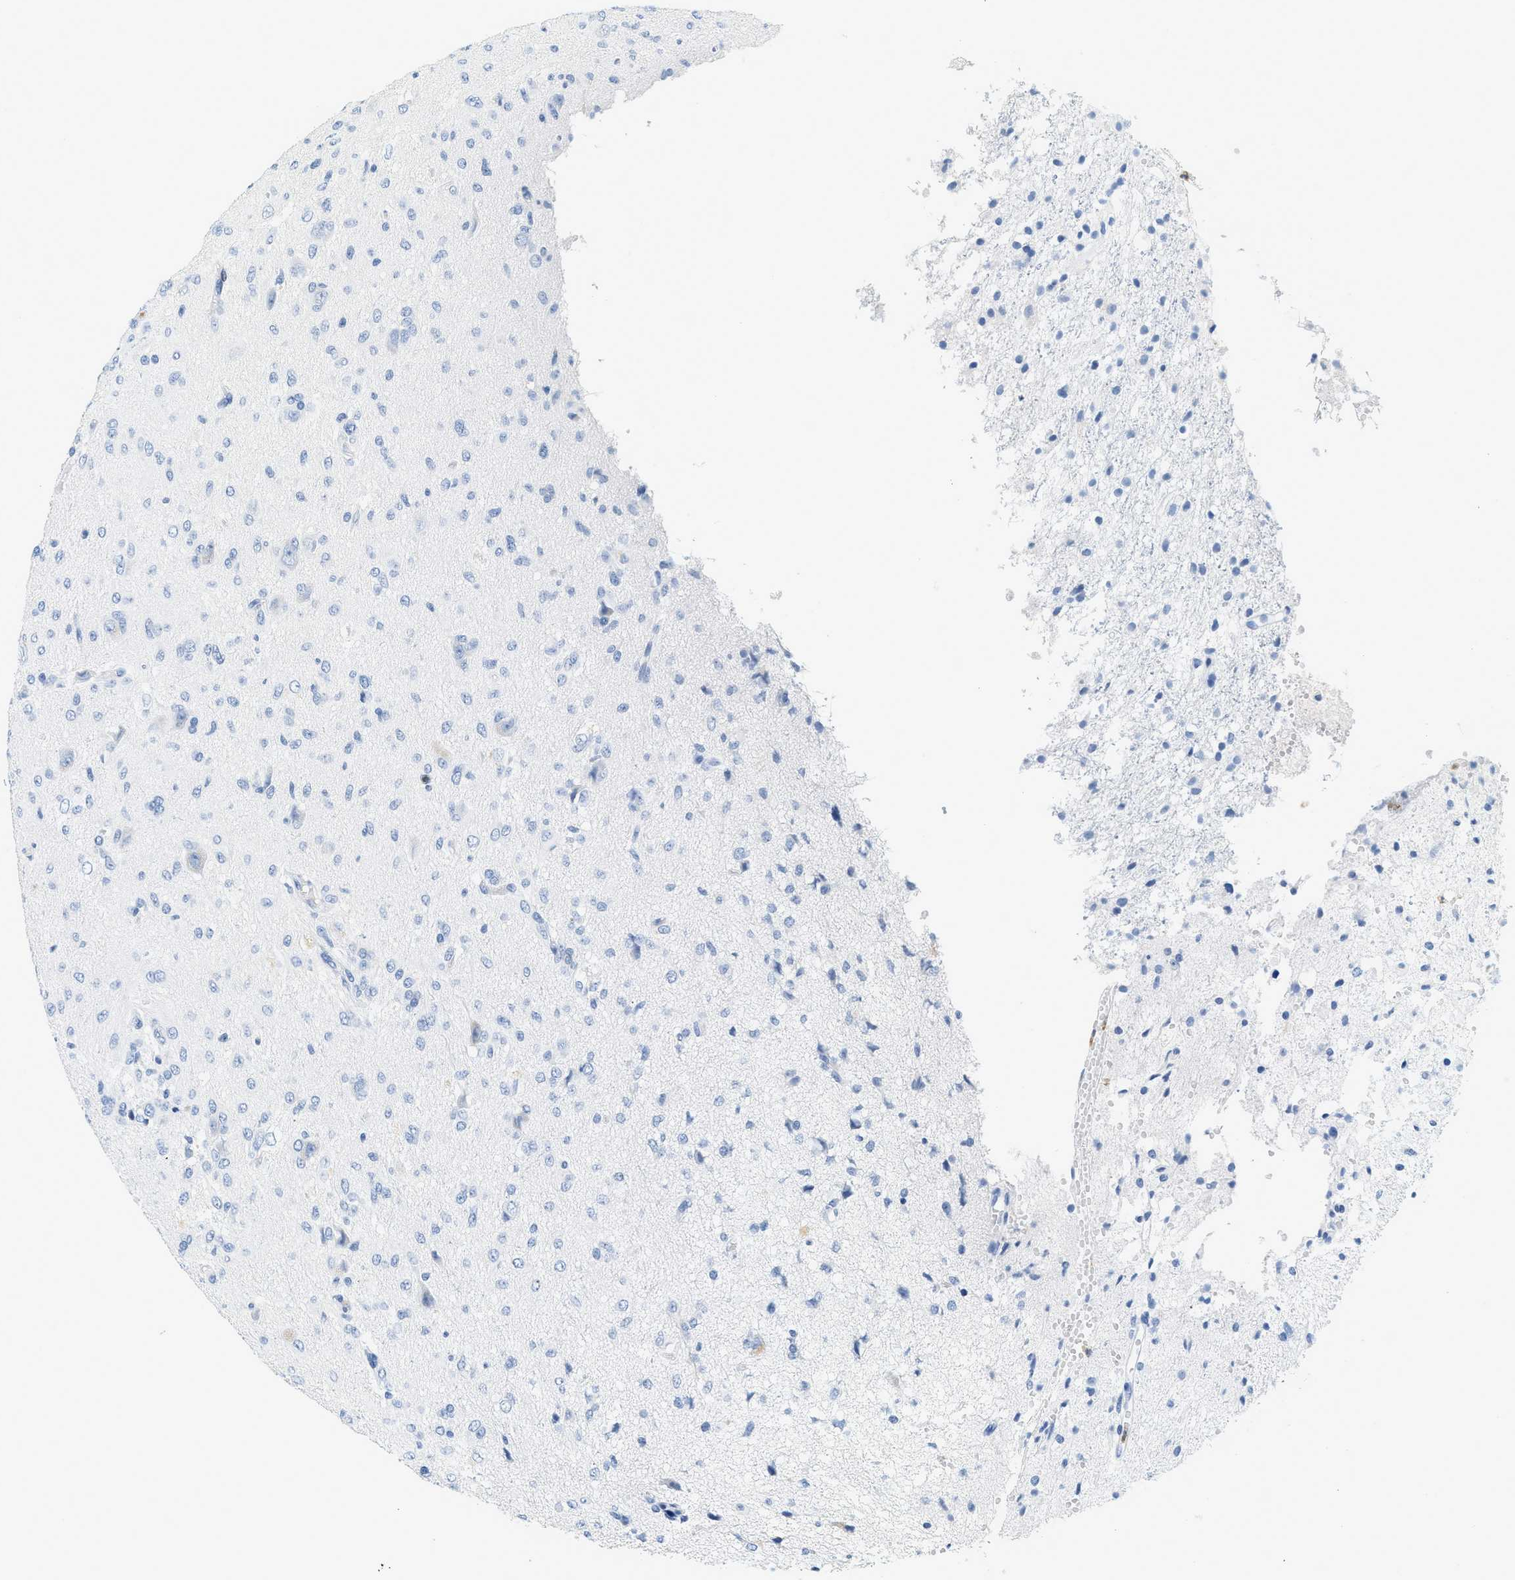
{"staining": {"intensity": "negative", "quantity": "none", "location": "none"}, "tissue": "glioma", "cell_type": "Tumor cells", "image_type": "cancer", "snomed": [{"axis": "morphology", "description": "Glioma, malignant, High grade"}, {"axis": "topography", "description": "Brain"}], "caption": "Immunohistochemistry (IHC) photomicrograph of neoplastic tissue: human glioma stained with DAB (3,3'-diaminobenzidine) shows no significant protein positivity in tumor cells.", "gene": "LCN2", "patient": {"sex": "female", "age": 59}}